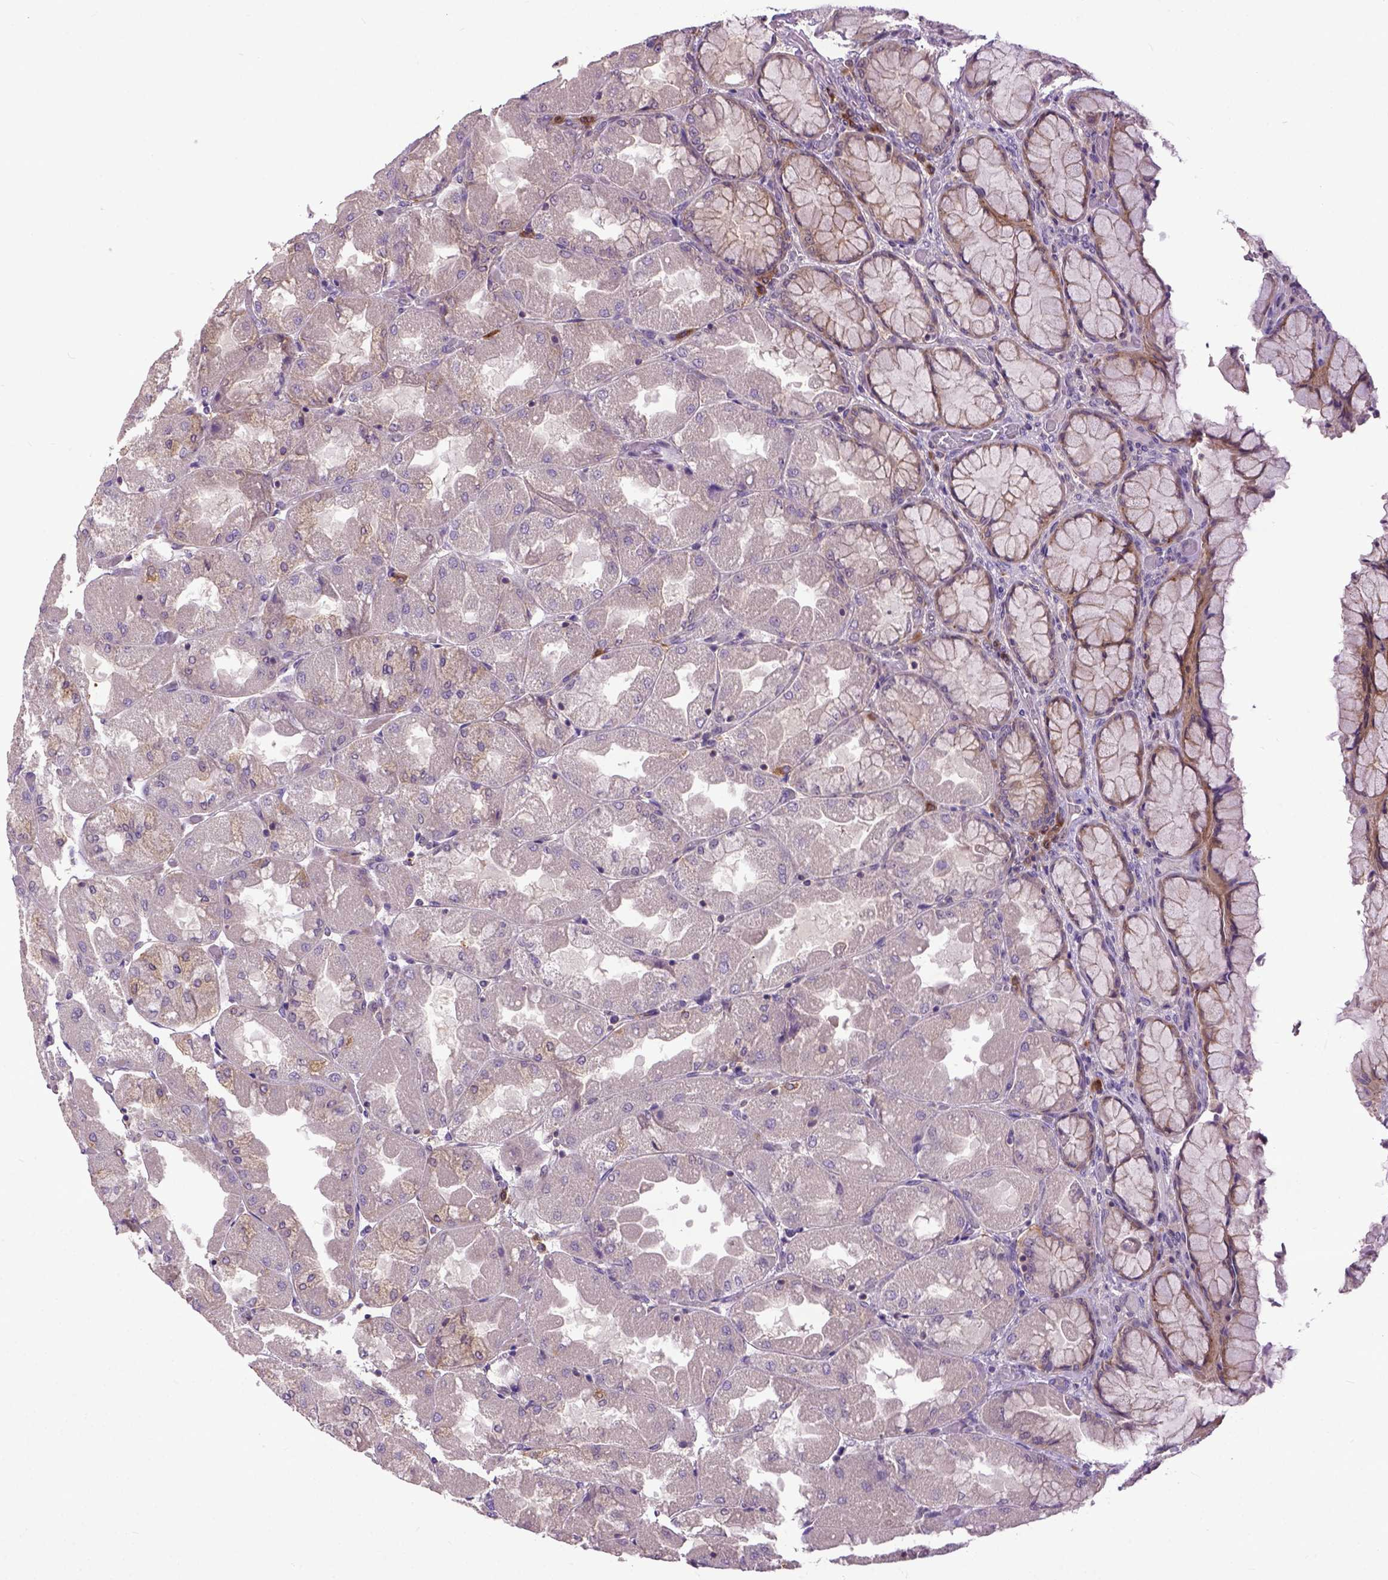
{"staining": {"intensity": "moderate", "quantity": "25%-75%", "location": "cytoplasmic/membranous"}, "tissue": "stomach", "cell_type": "Glandular cells", "image_type": "normal", "snomed": [{"axis": "morphology", "description": "Normal tissue, NOS"}, {"axis": "topography", "description": "Stomach"}], "caption": "Protein staining by immunohistochemistry (IHC) exhibits moderate cytoplasmic/membranous expression in about 25%-75% of glandular cells in benign stomach.", "gene": "CPNE1", "patient": {"sex": "female", "age": 61}}